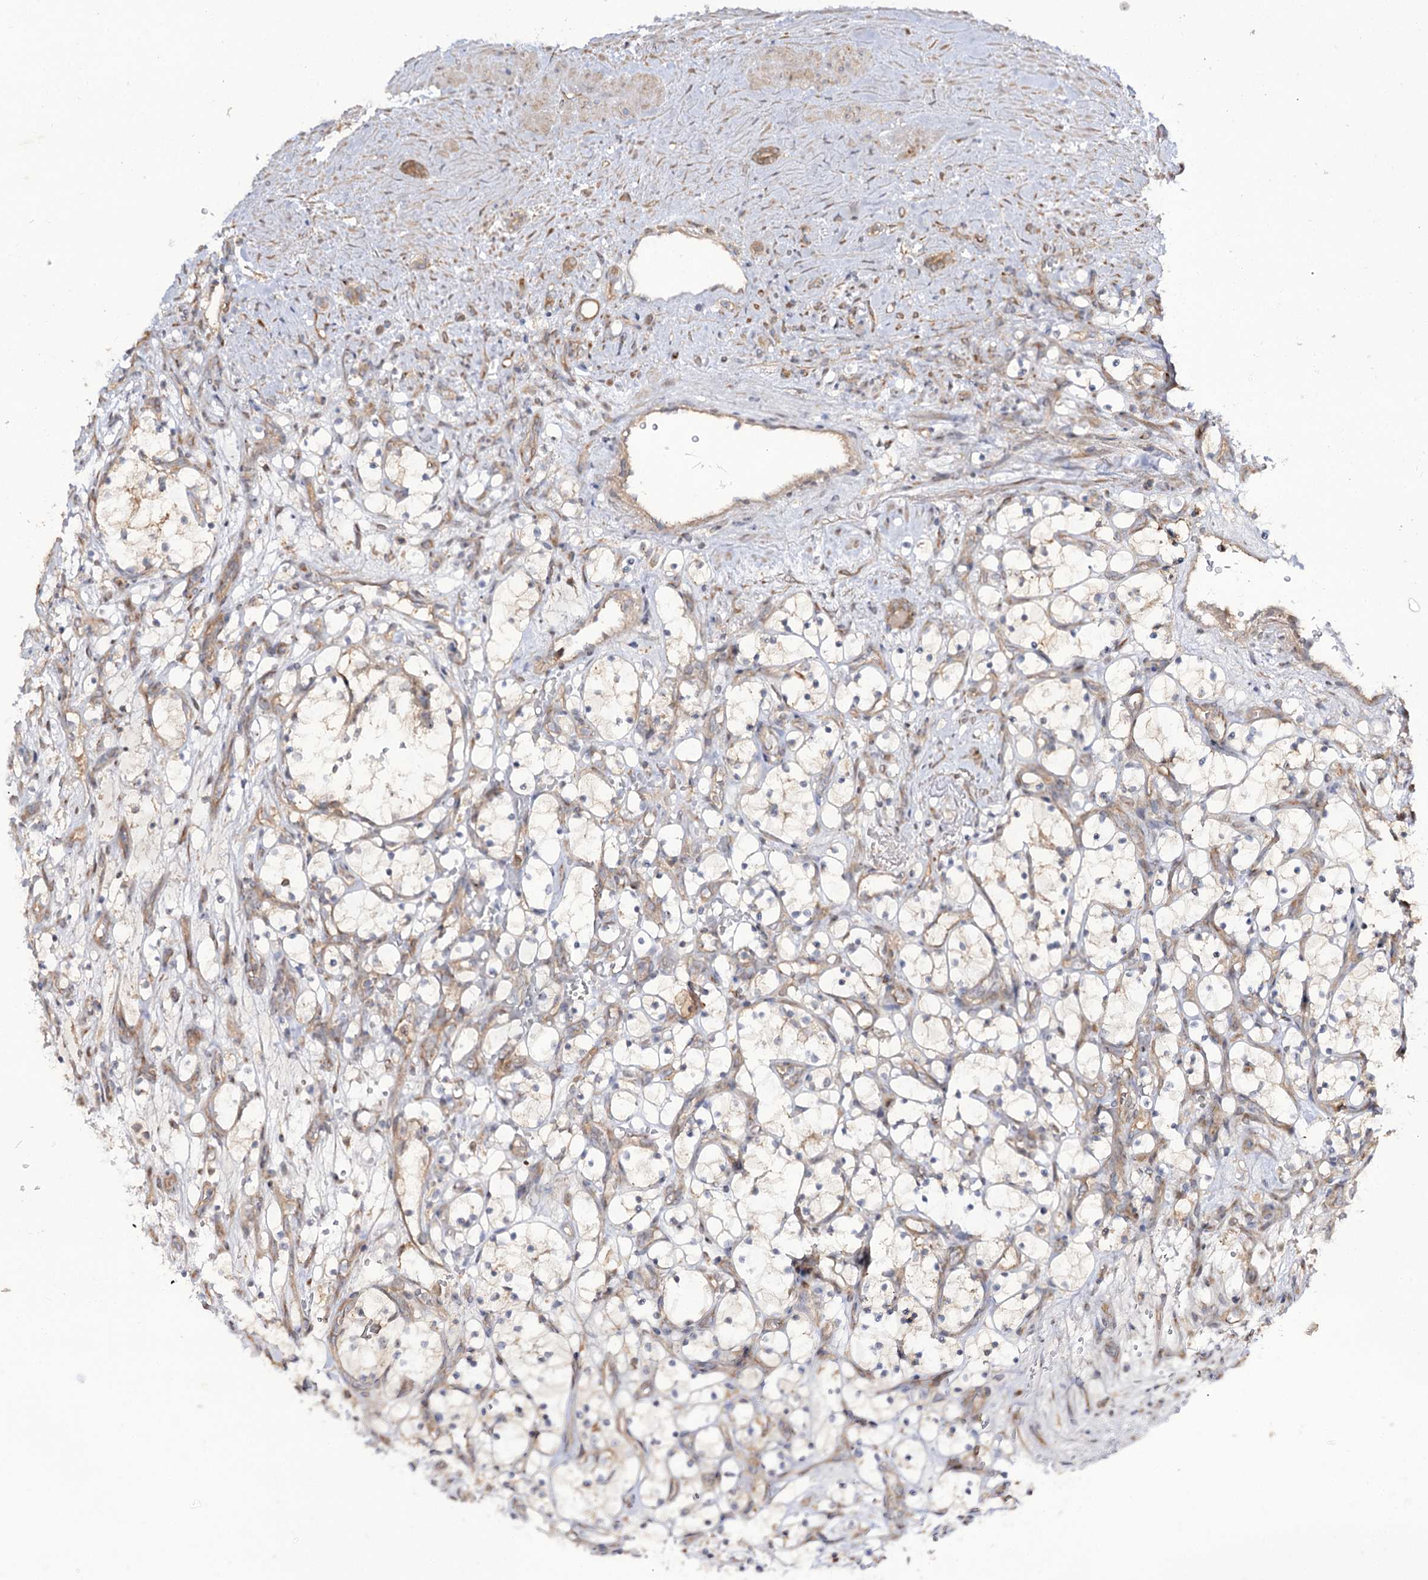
{"staining": {"intensity": "weak", "quantity": "<25%", "location": "cytoplasmic/membranous"}, "tissue": "renal cancer", "cell_type": "Tumor cells", "image_type": "cancer", "snomed": [{"axis": "morphology", "description": "Adenocarcinoma, NOS"}, {"axis": "topography", "description": "Kidney"}], "caption": "This is an IHC photomicrograph of renal cancer. There is no positivity in tumor cells.", "gene": "C11orf80", "patient": {"sex": "female", "age": 69}}